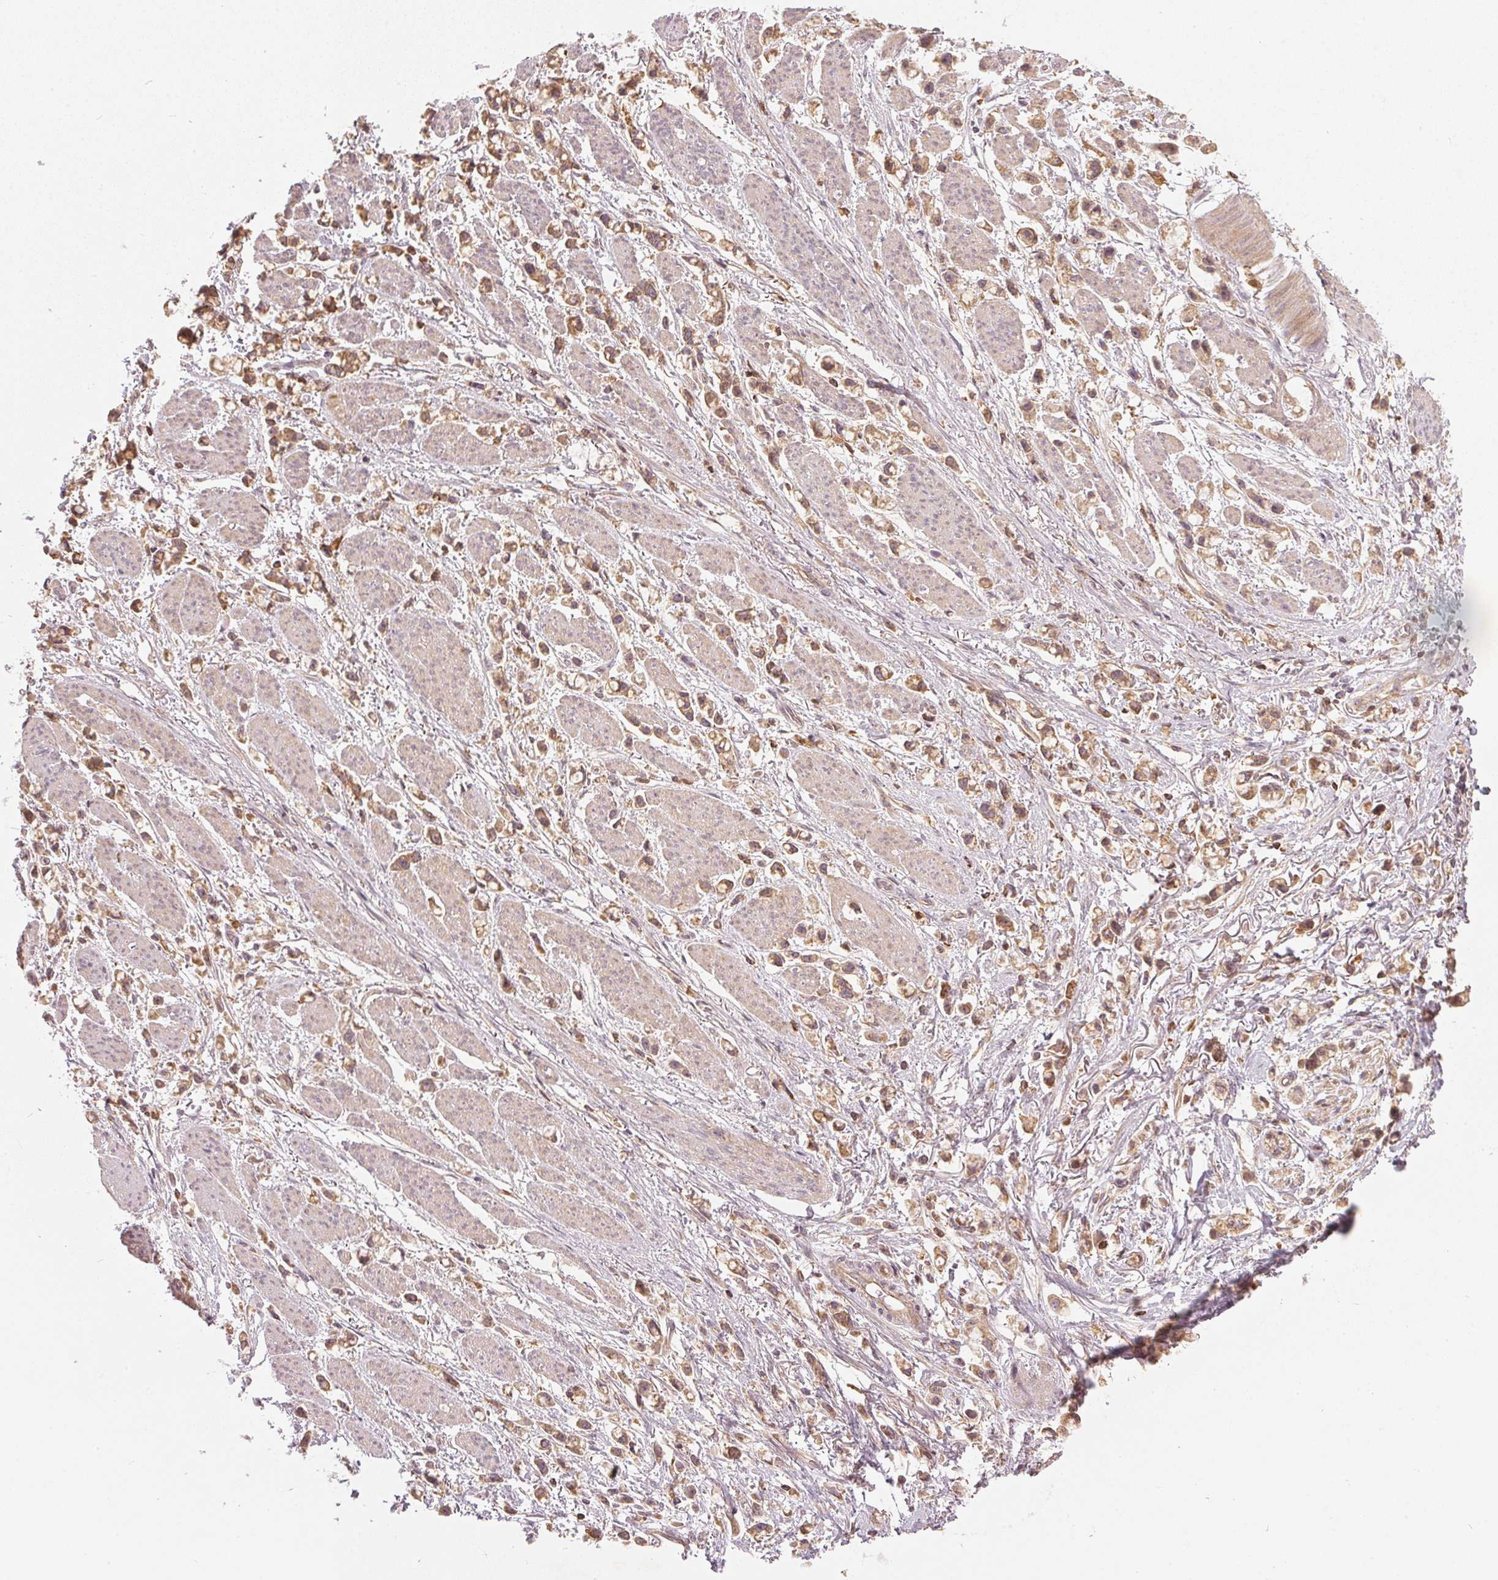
{"staining": {"intensity": "moderate", "quantity": ">75%", "location": "cytoplasmic/membranous"}, "tissue": "stomach cancer", "cell_type": "Tumor cells", "image_type": "cancer", "snomed": [{"axis": "morphology", "description": "Adenocarcinoma, NOS"}, {"axis": "topography", "description": "Stomach"}], "caption": "Protein staining of stomach cancer tissue displays moderate cytoplasmic/membranous positivity in about >75% of tumor cells.", "gene": "NADK2", "patient": {"sex": "female", "age": 81}}